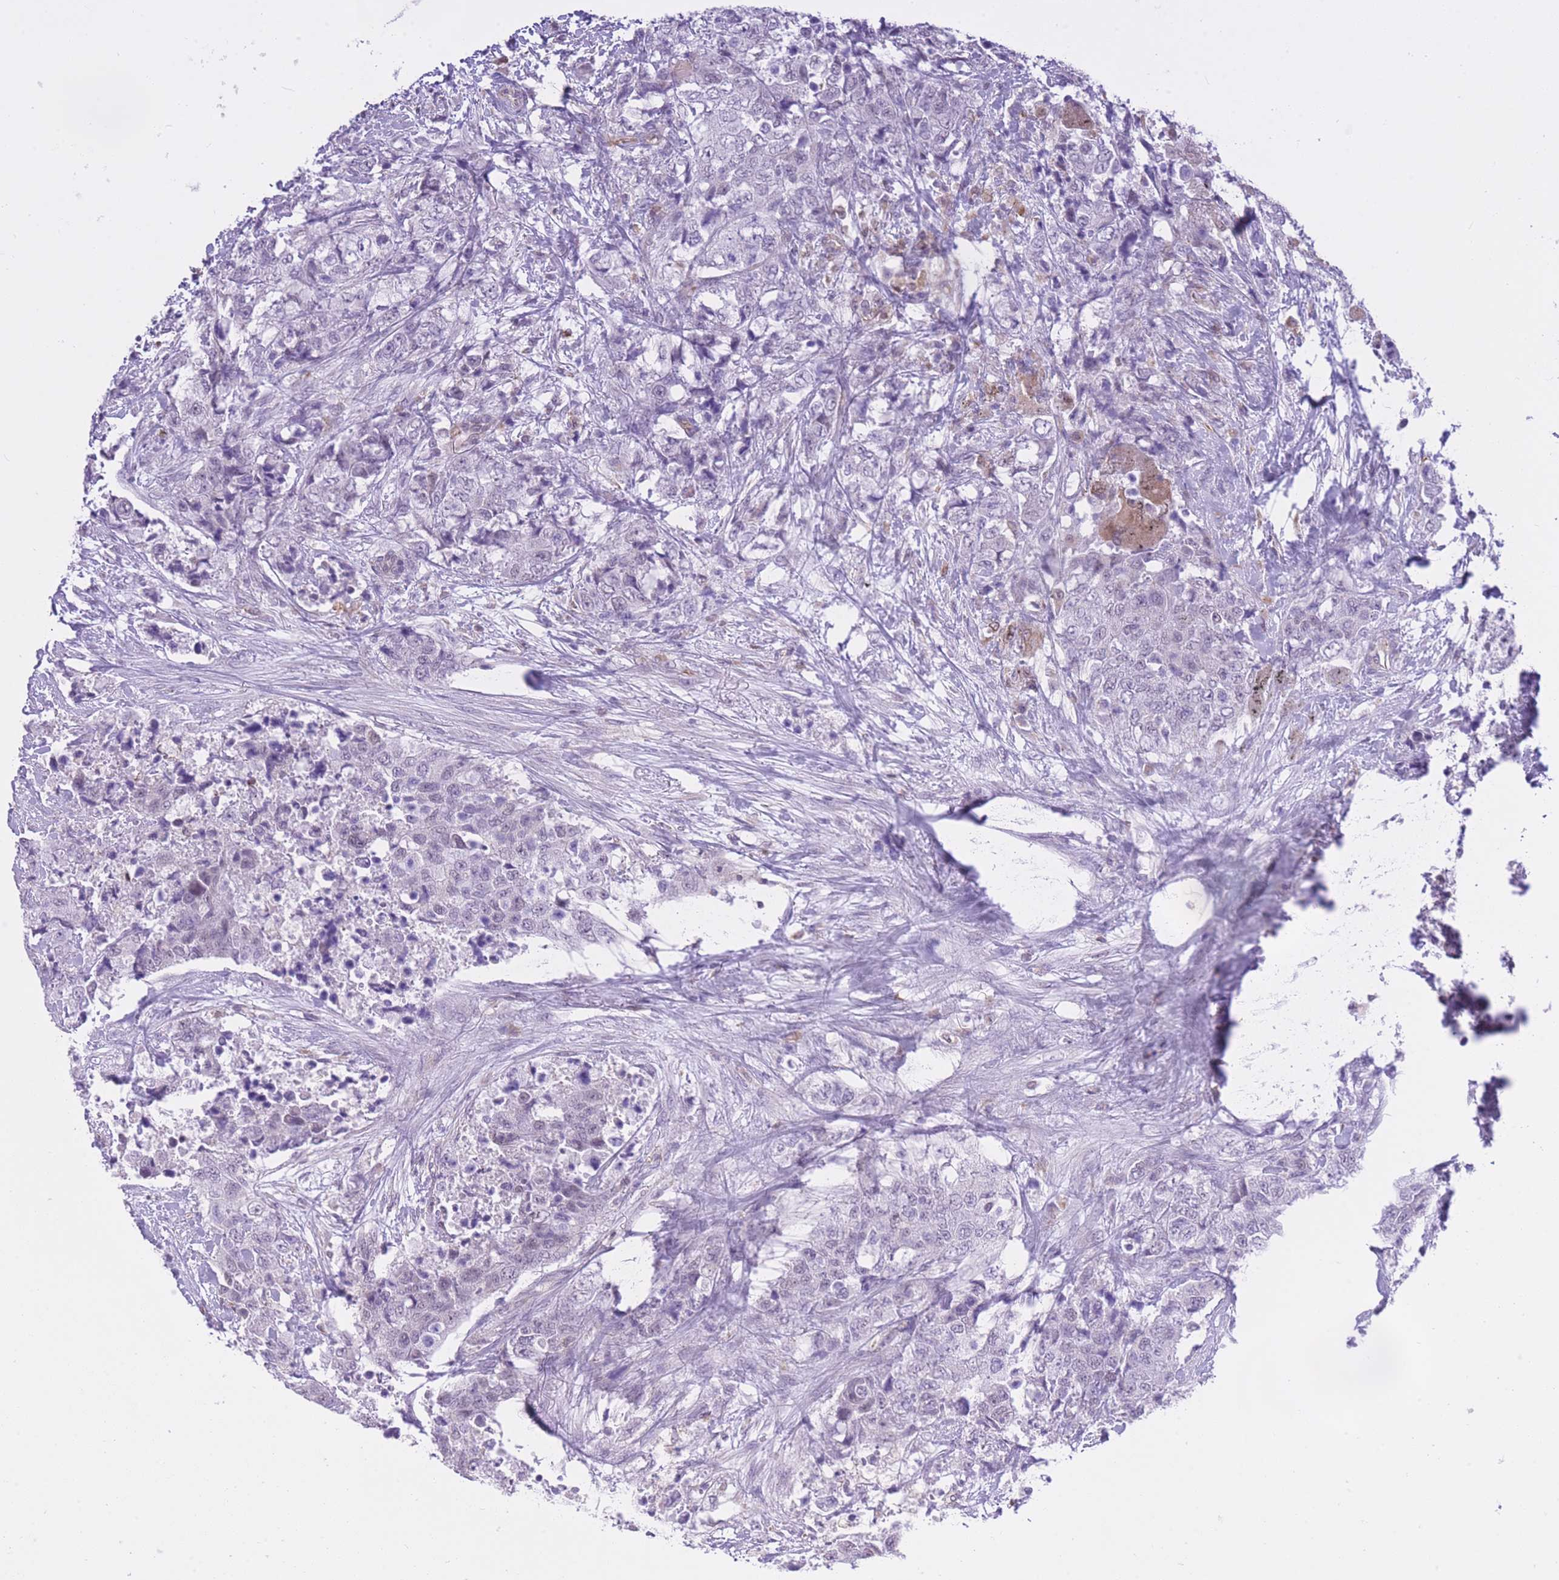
{"staining": {"intensity": "weak", "quantity": "<25%", "location": "cytoplasmic/membranous,nuclear"}, "tissue": "urothelial cancer", "cell_type": "Tumor cells", "image_type": "cancer", "snomed": [{"axis": "morphology", "description": "Urothelial carcinoma, High grade"}, {"axis": "topography", "description": "Urinary bladder"}], "caption": "Tumor cells are negative for protein expression in human urothelial cancer. The staining is performed using DAB (3,3'-diaminobenzidine) brown chromogen with nuclei counter-stained in using hematoxylin.", "gene": "MEIOSIN", "patient": {"sex": "female", "age": 78}}